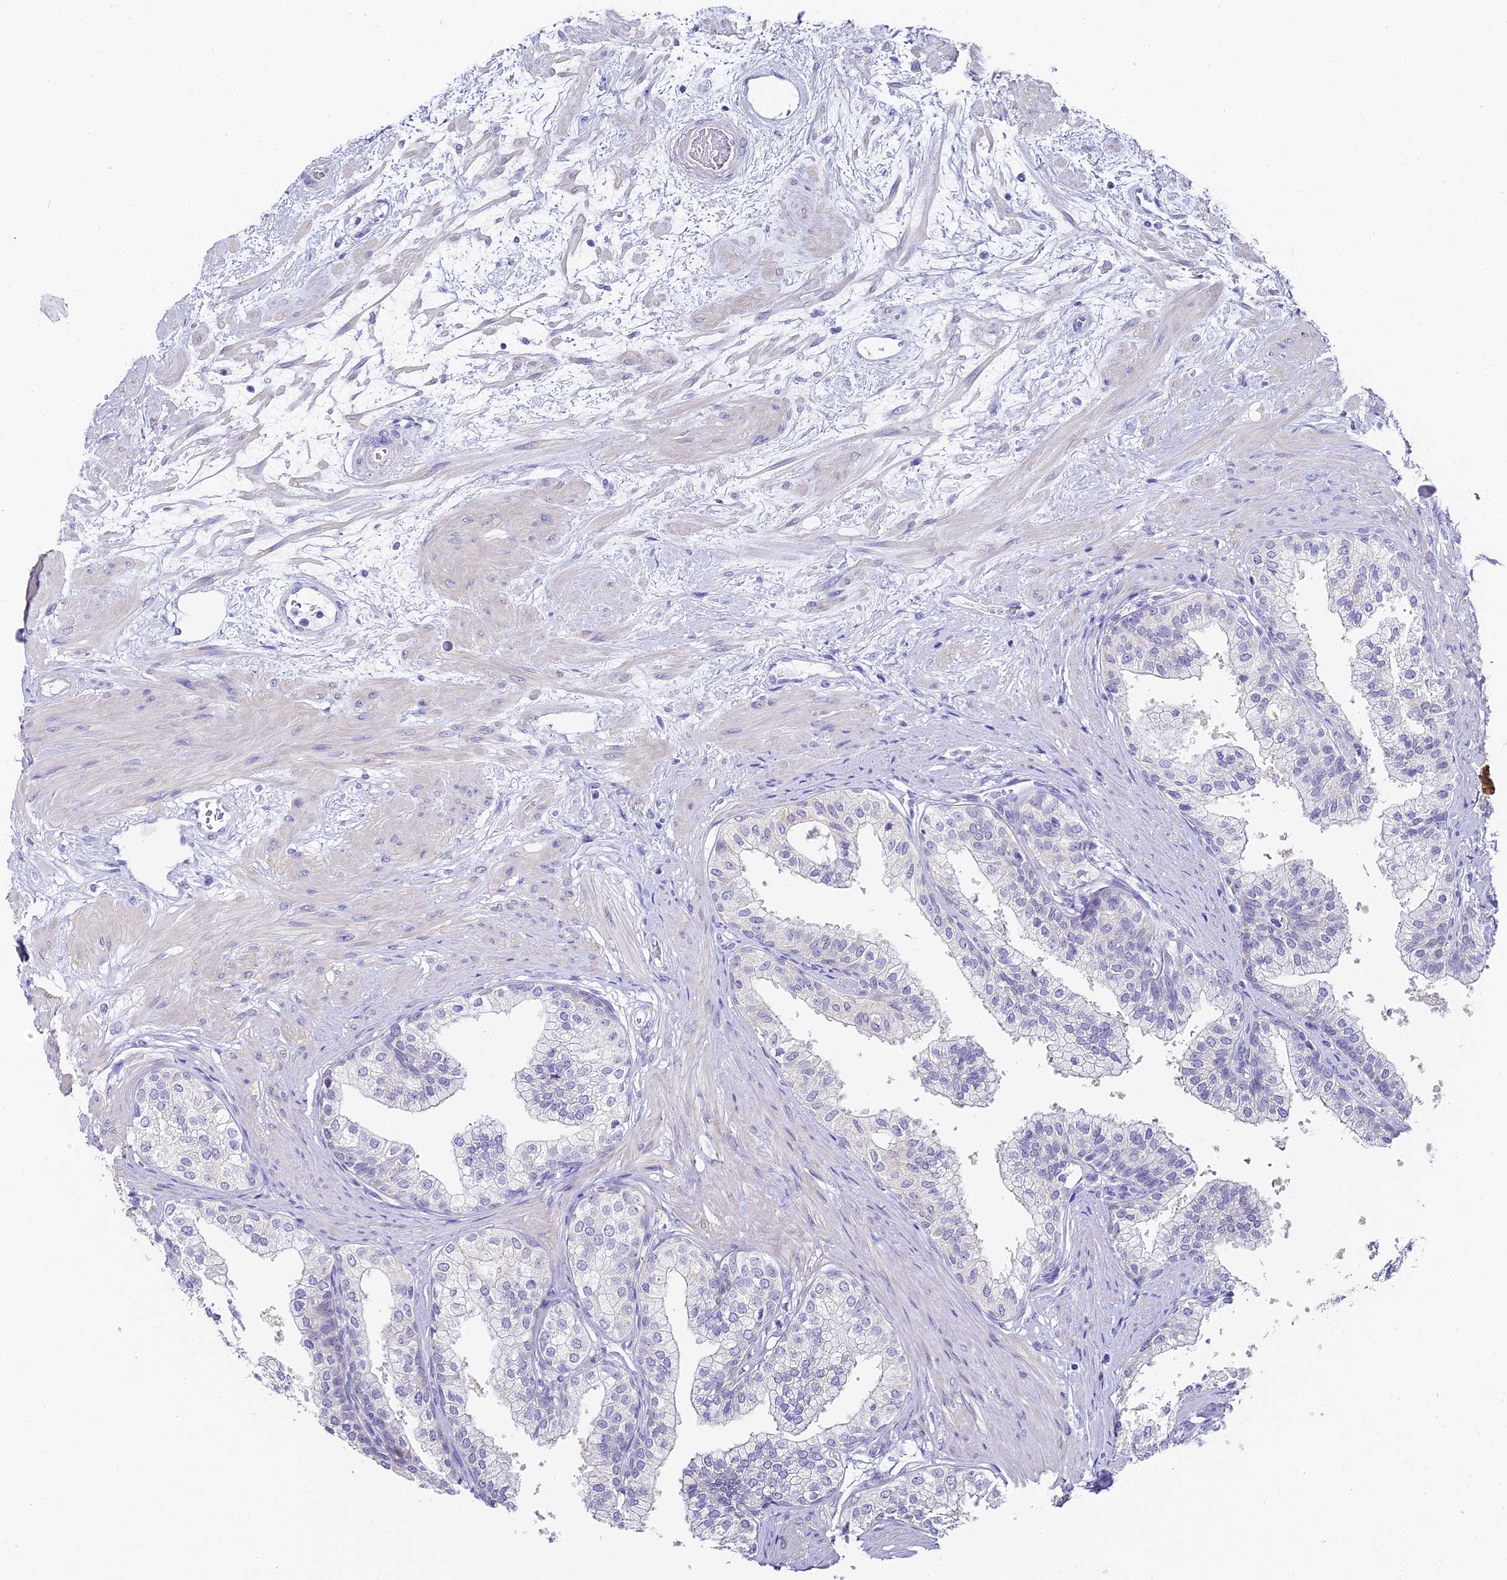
{"staining": {"intensity": "negative", "quantity": "none", "location": "none"}, "tissue": "prostate", "cell_type": "Glandular cells", "image_type": "normal", "snomed": [{"axis": "morphology", "description": "Normal tissue, NOS"}, {"axis": "topography", "description": "Prostate"}], "caption": "Human prostate stained for a protein using IHC exhibits no positivity in glandular cells.", "gene": "ABHD14A", "patient": {"sex": "male", "age": 60}}